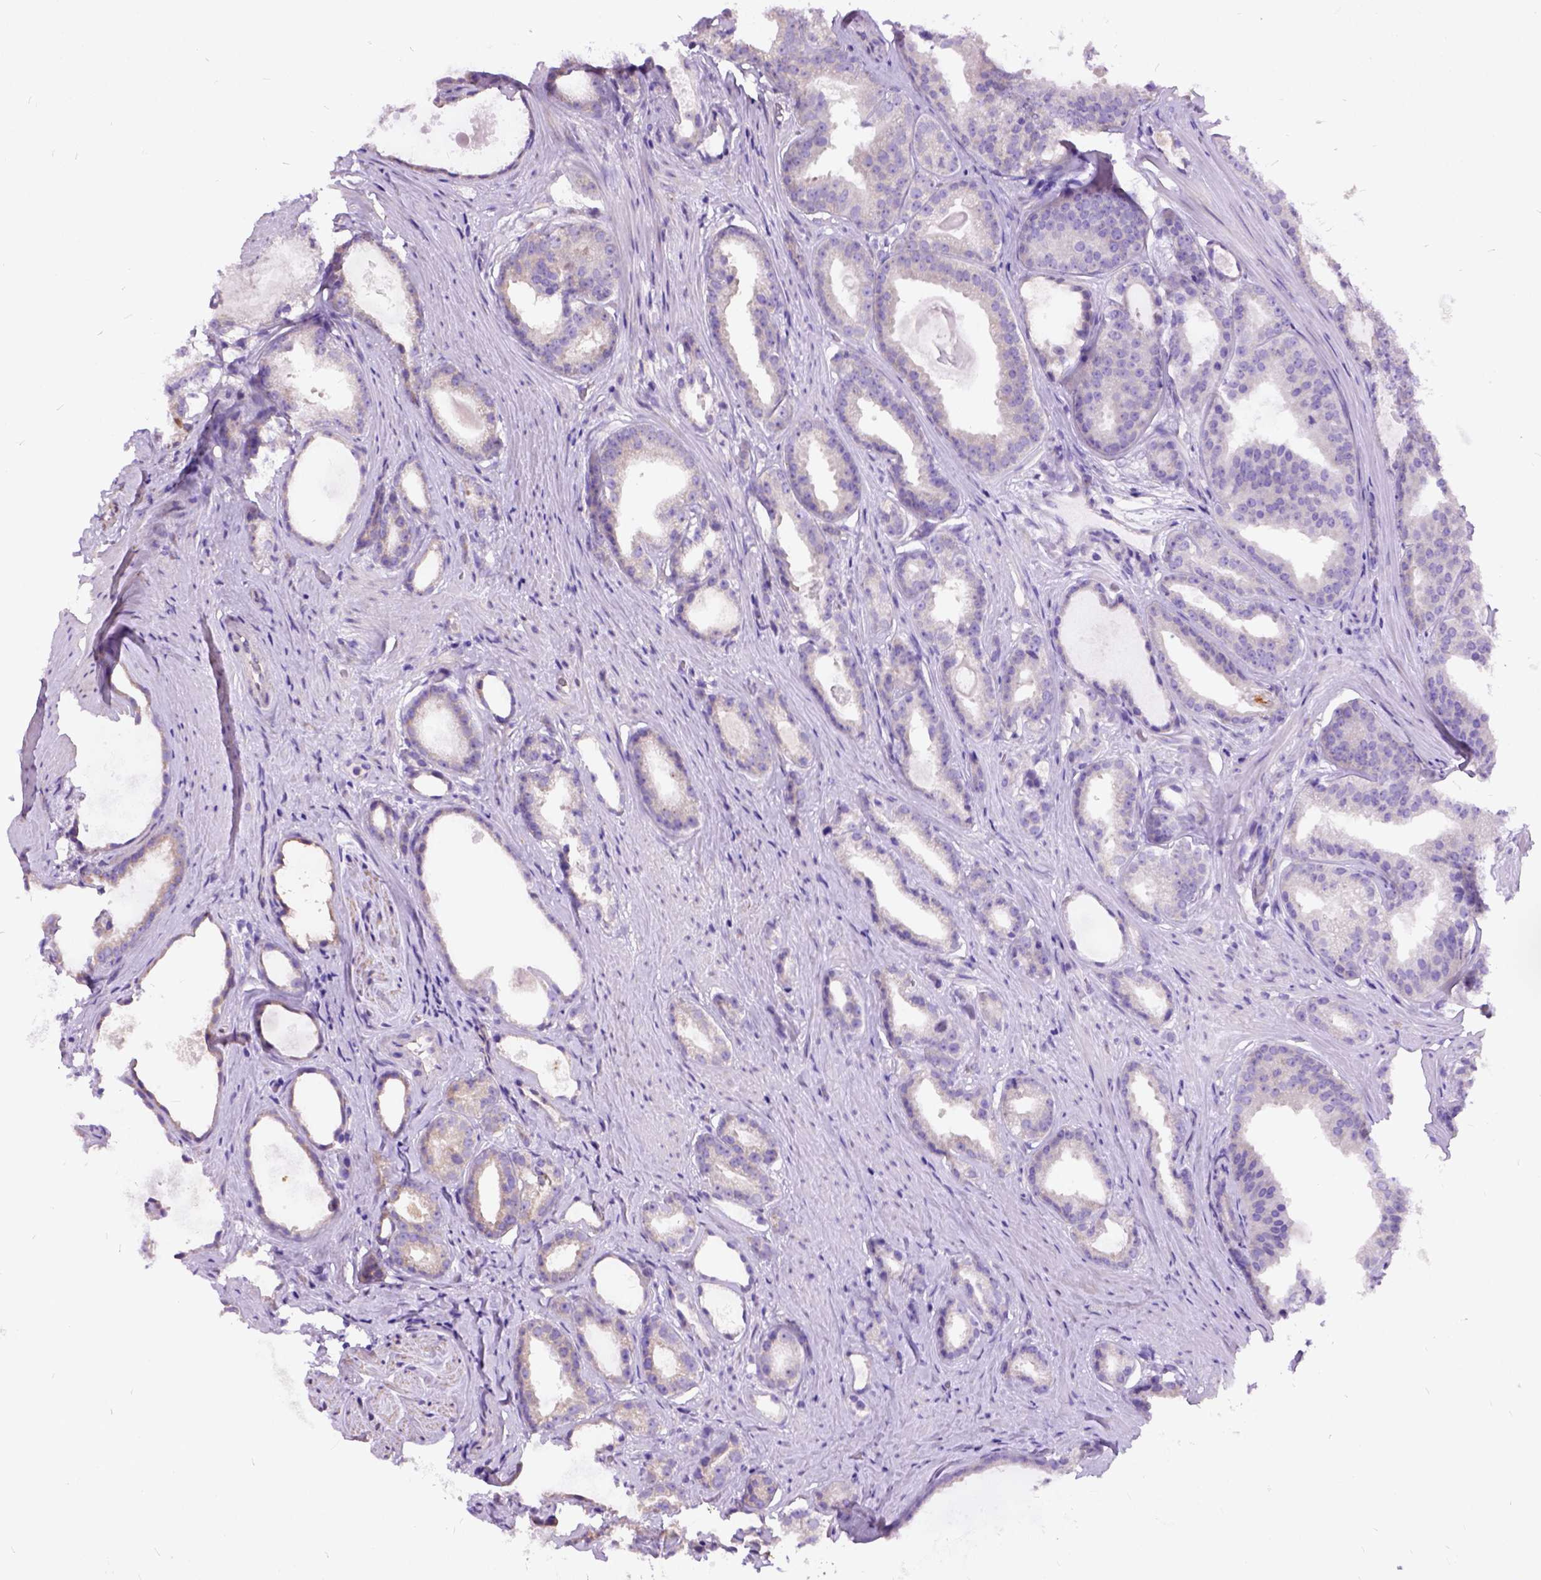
{"staining": {"intensity": "negative", "quantity": "none", "location": "none"}, "tissue": "prostate cancer", "cell_type": "Tumor cells", "image_type": "cancer", "snomed": [{"axis": "morphology", "description": "Adenocarcinoma, Low grade"}, {"axis": "topography", "description": "Prostate"}], "caption": "The micrograph reveals no staining of tumor cells in prostate cancer (low-grade adenocarcinoma). (Immunohistochemistry, brightfield microscopy, high magnification).", "gene": "CFAP54", "patient": {"sex": "male", "age": 65}}